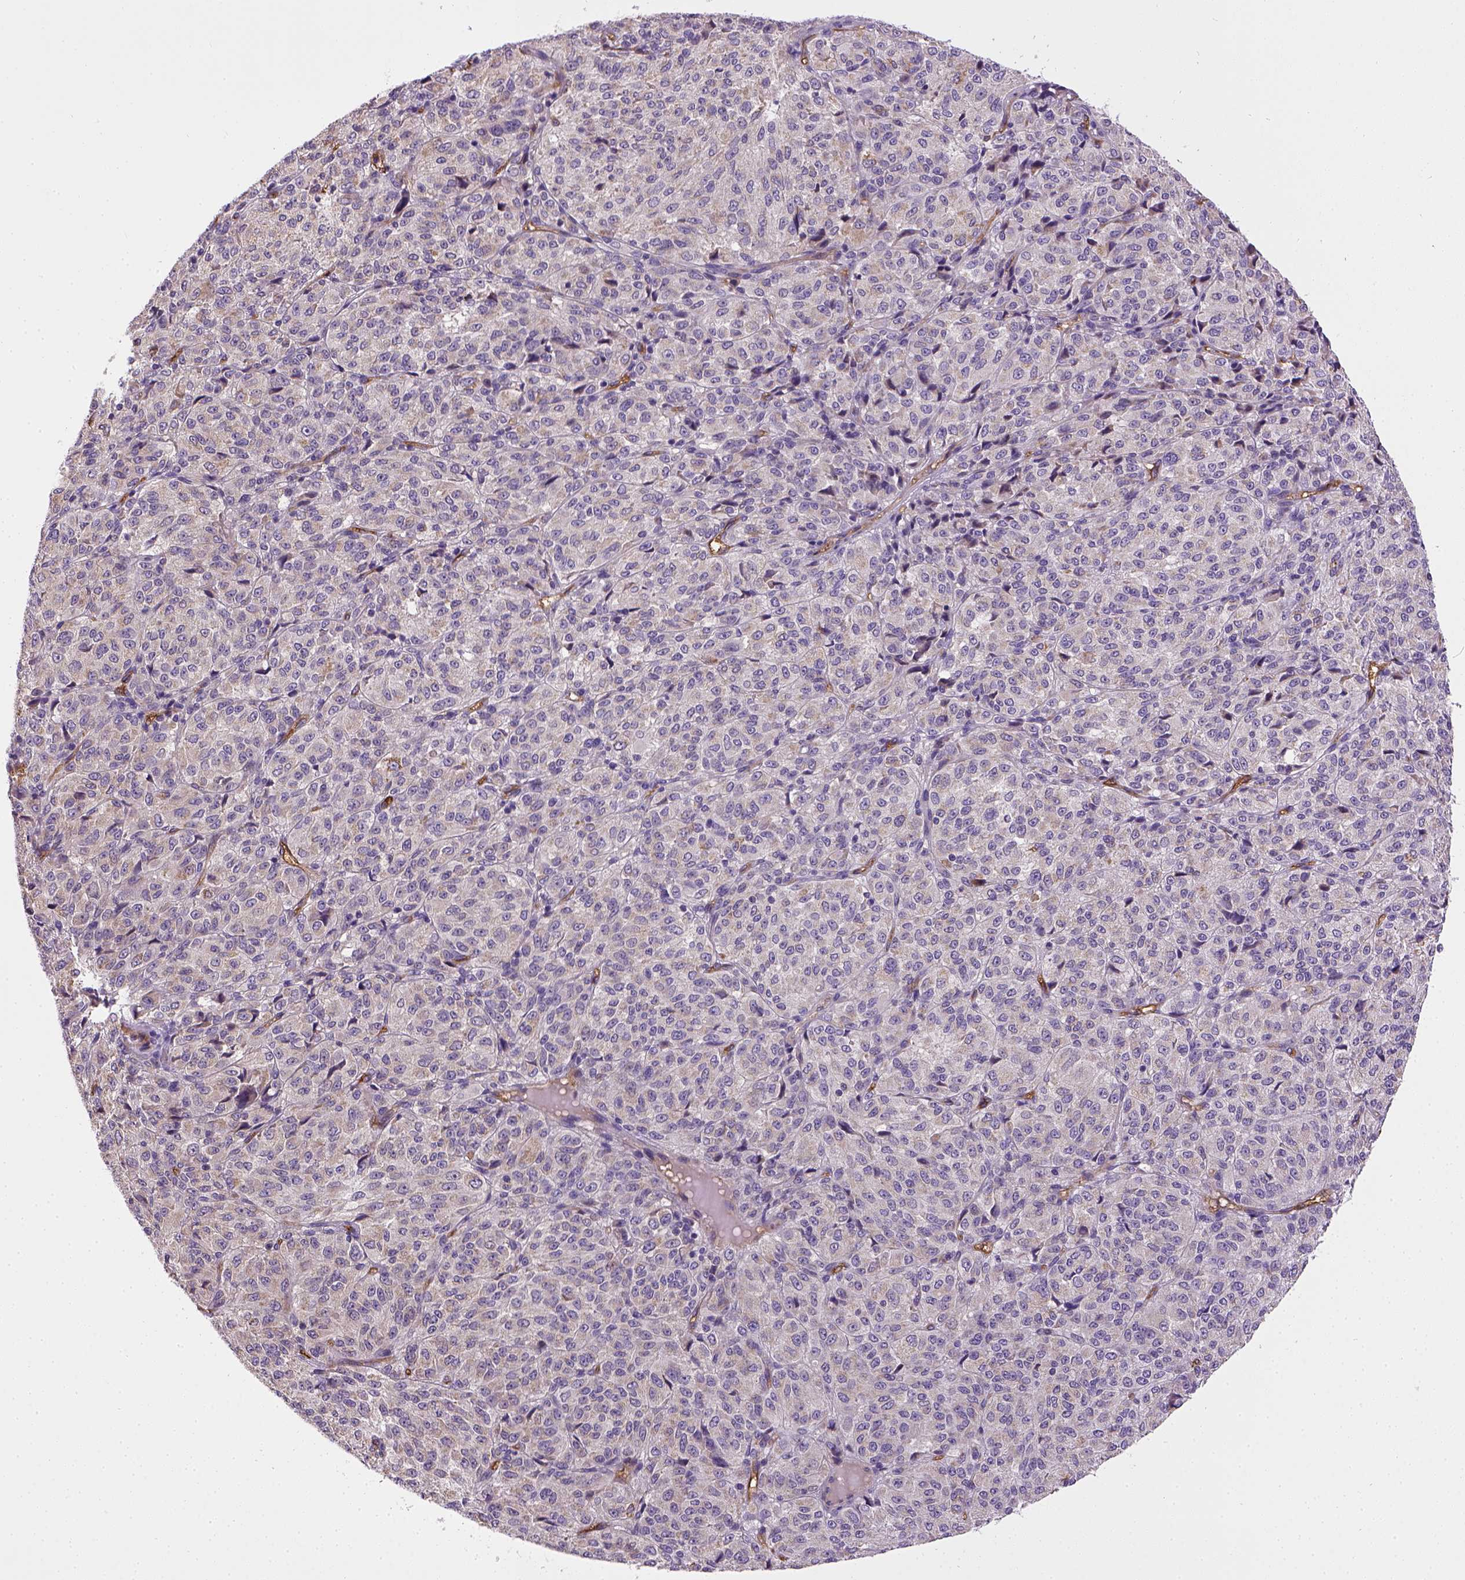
{"staining": {"intensity": "weak", "quantity": "25%-75%", "location": "cytoplasmic/membranous"}, "tissue": "melanoma", "cell_type": "Tumor cells", "image_type": "cancer", "snomed": [{"axis": "morphology", "description": "Malignant melanoma, Metastatic site"}, {"axis": "topography", "description": "Brain"}], "caption": "Protein expression analysis of human malignant melanoma (metastatic site) reveals weak cytoplasmic/membranous staining in about 25%-75% of tumor cells. (DAB IHC with brightfield microscopy, high magnification).", "gene": "ENG", "patient": {"sex": "female", "age": 56}}